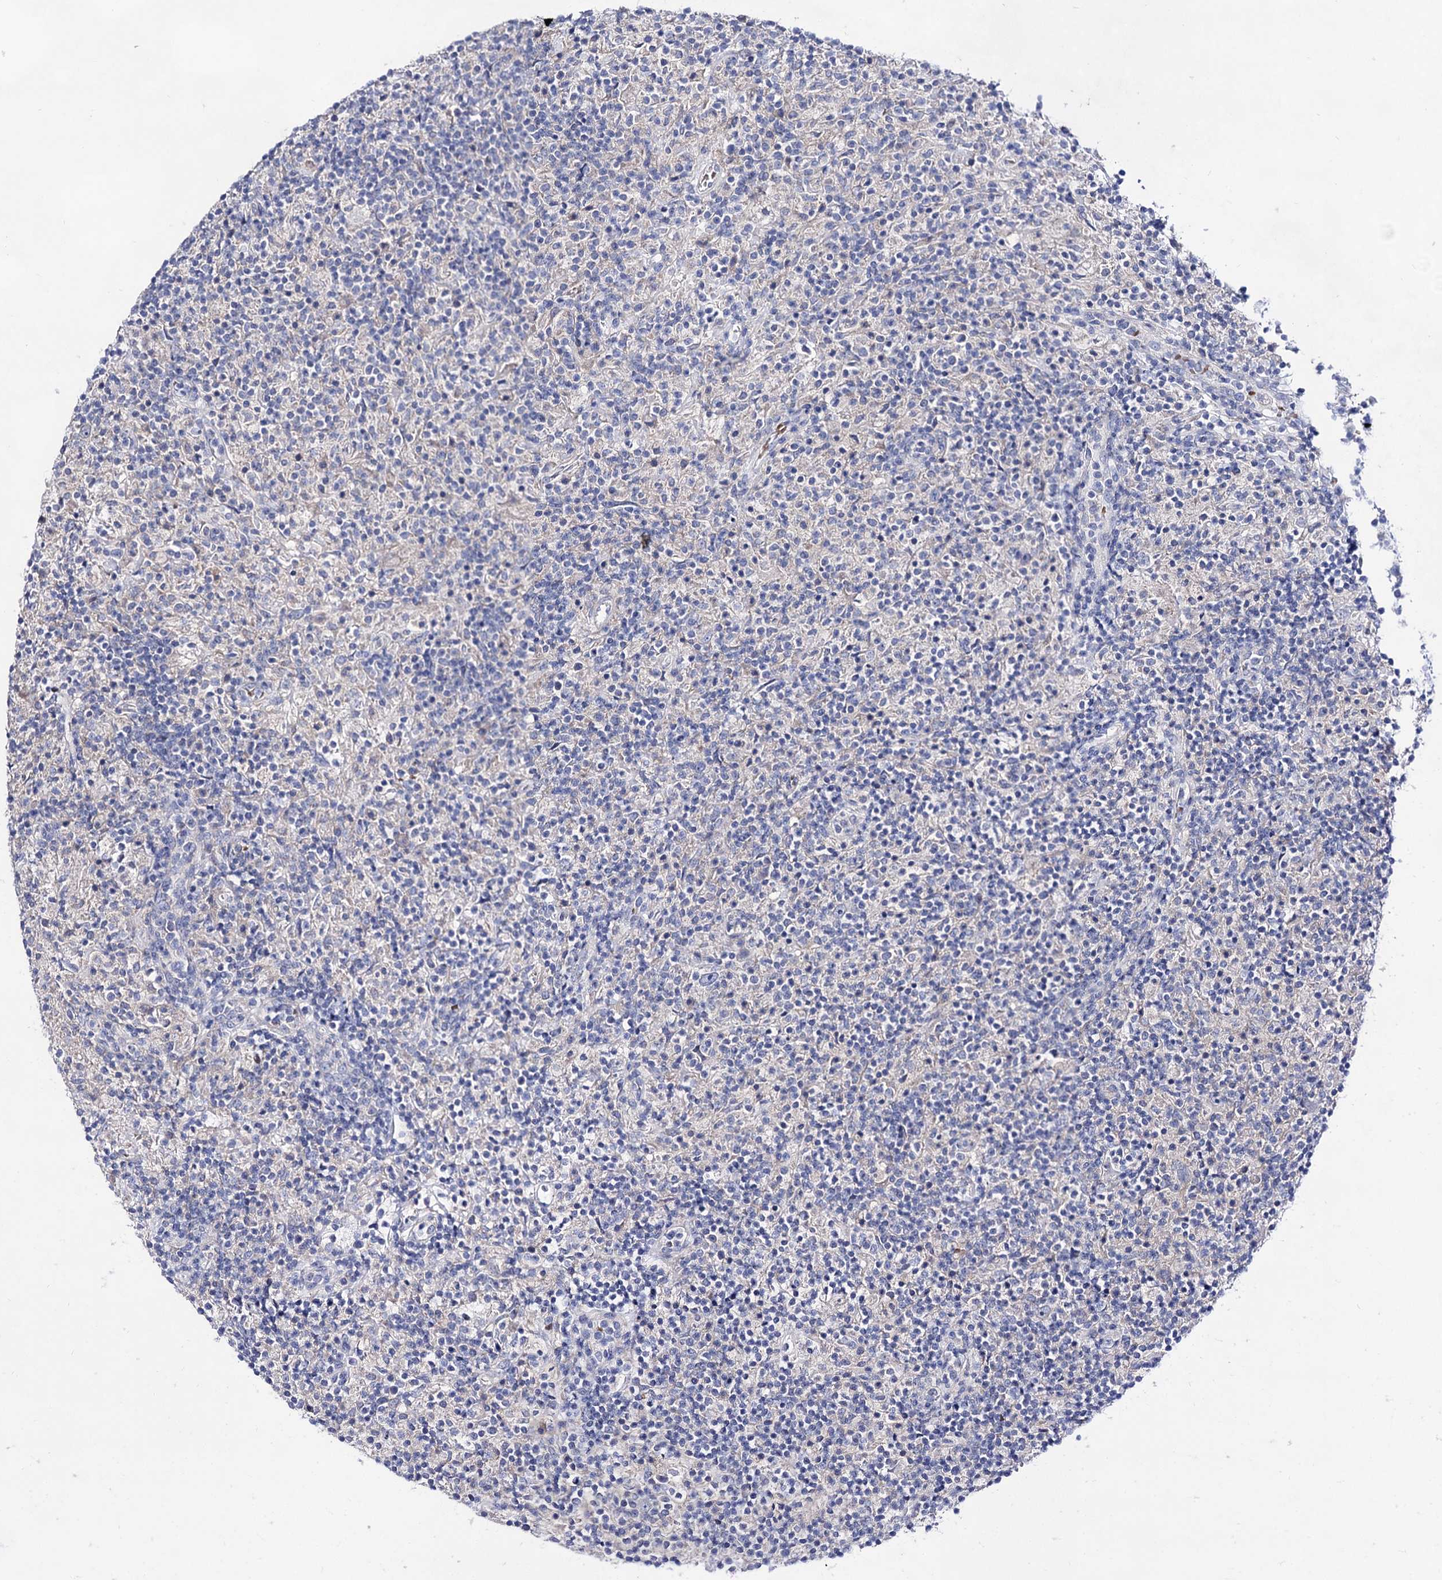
{"staining": {"intensity": "negative", "quantity": "none", "location": "none"}, "tissue": "lymphoma", "cell_type": "Tumor cells", "image_type": "cancer", "snomed": [{"axis": "morphology", "description": "Hodgkin's disease, NOS"}, {"axis": "topography", "description": "Lymph node"}], "caption": "IHC of human Hodgkin's disease displays no expression in tumor cells.", "gene": "PLIN1", "patient": {"sex": "male", "age": 70}}